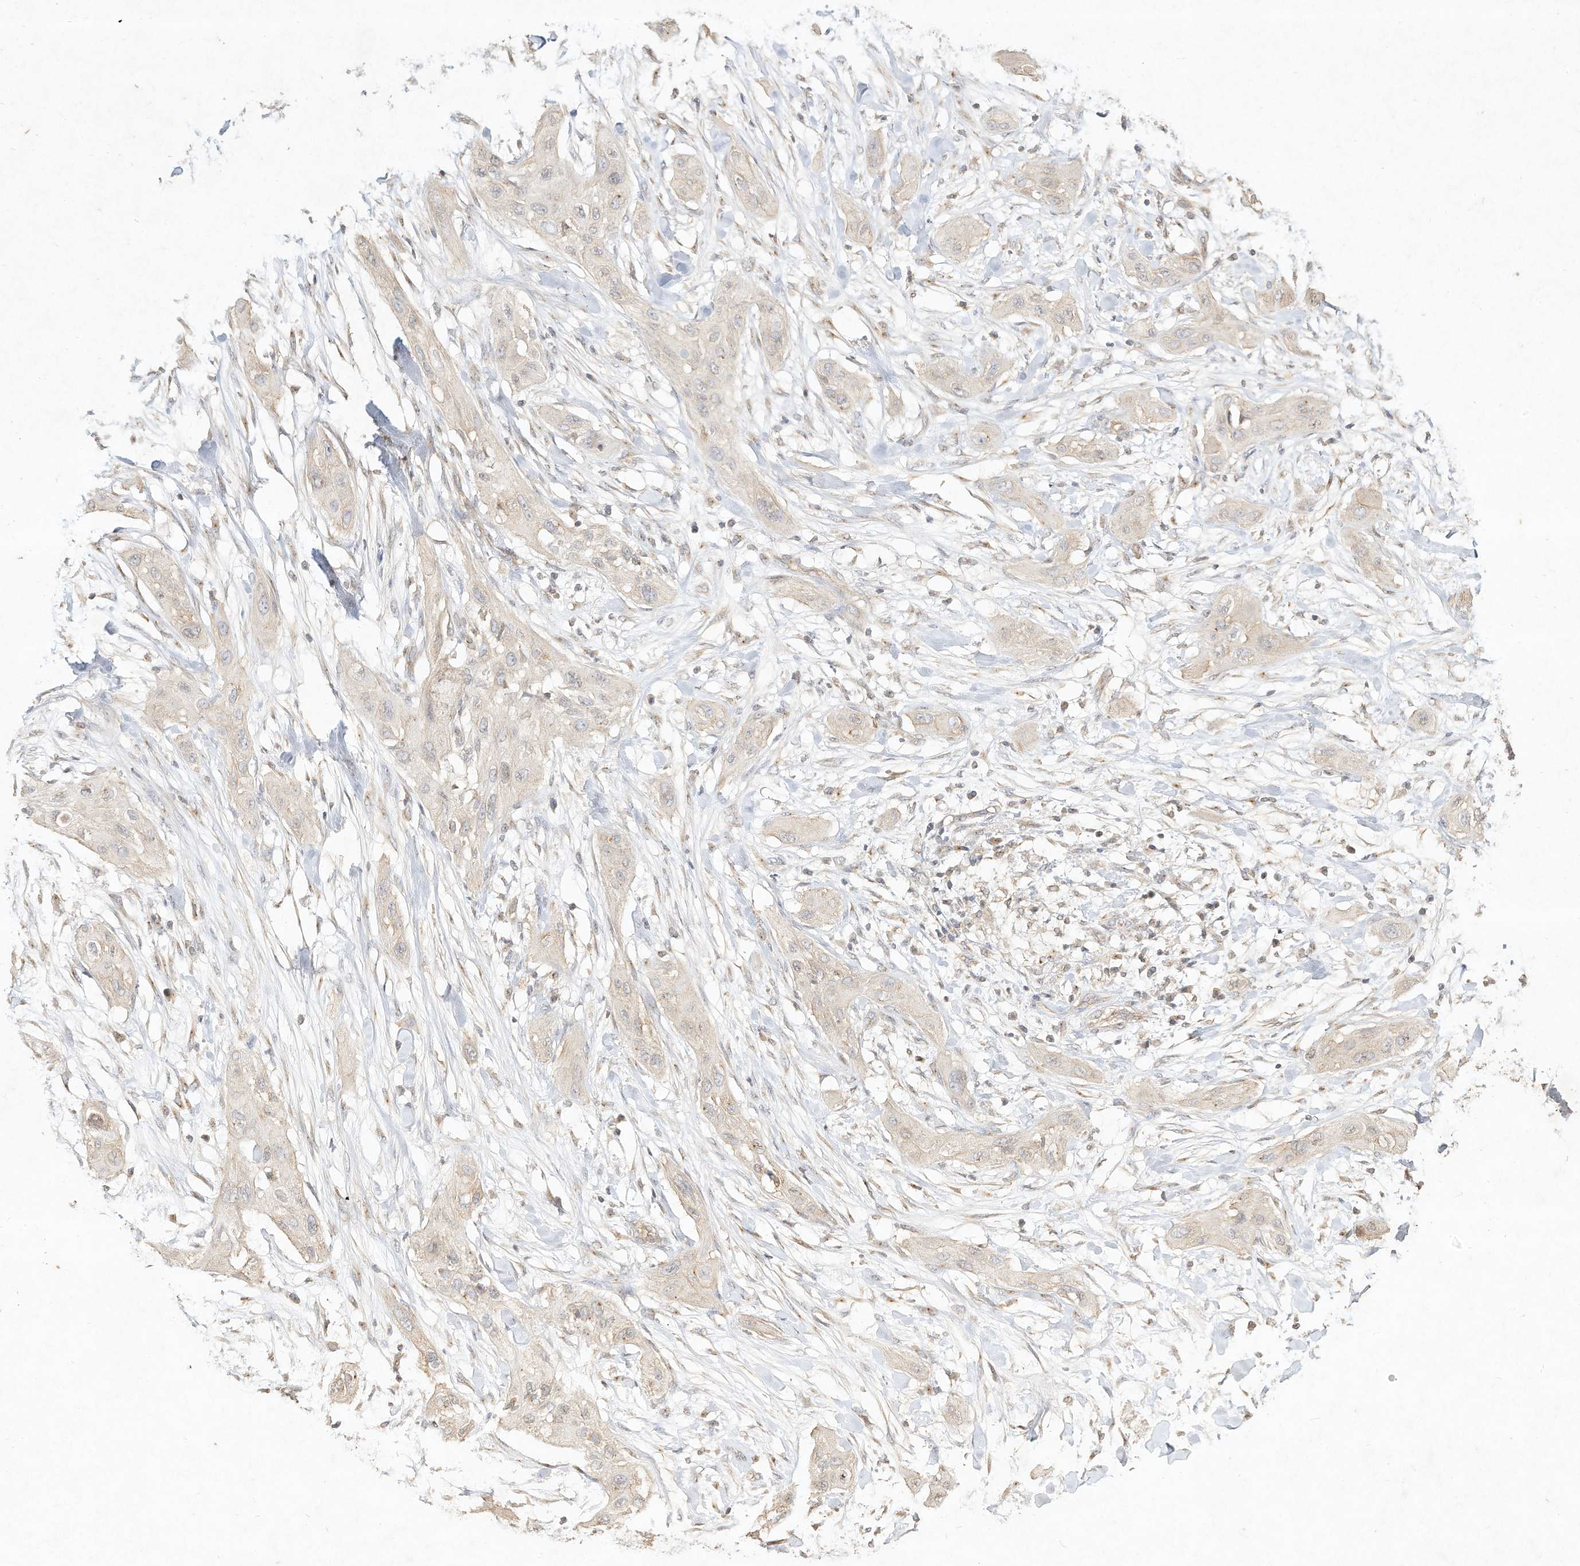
{"staining": {"intensity": "weak", "quantity": "<25%", "location": "cytoplasmic/membranous"}, "tissue": "lung cancer", "cell_type": "Tumor cells", "image_type": "cancer", "snomed": [{"axis": "morphology", "description": "Squamous cell carcinoma, NOS"}, {"axis": "topography", "description": "Lung"}], "caption": "A photomicrograph of squamous cell carcinoma (lung) stained for a protein exhibits no brown staining in tumor cells.", "gene": "DYNC1I2", "patient": {"sex": "female", "age": 47}}